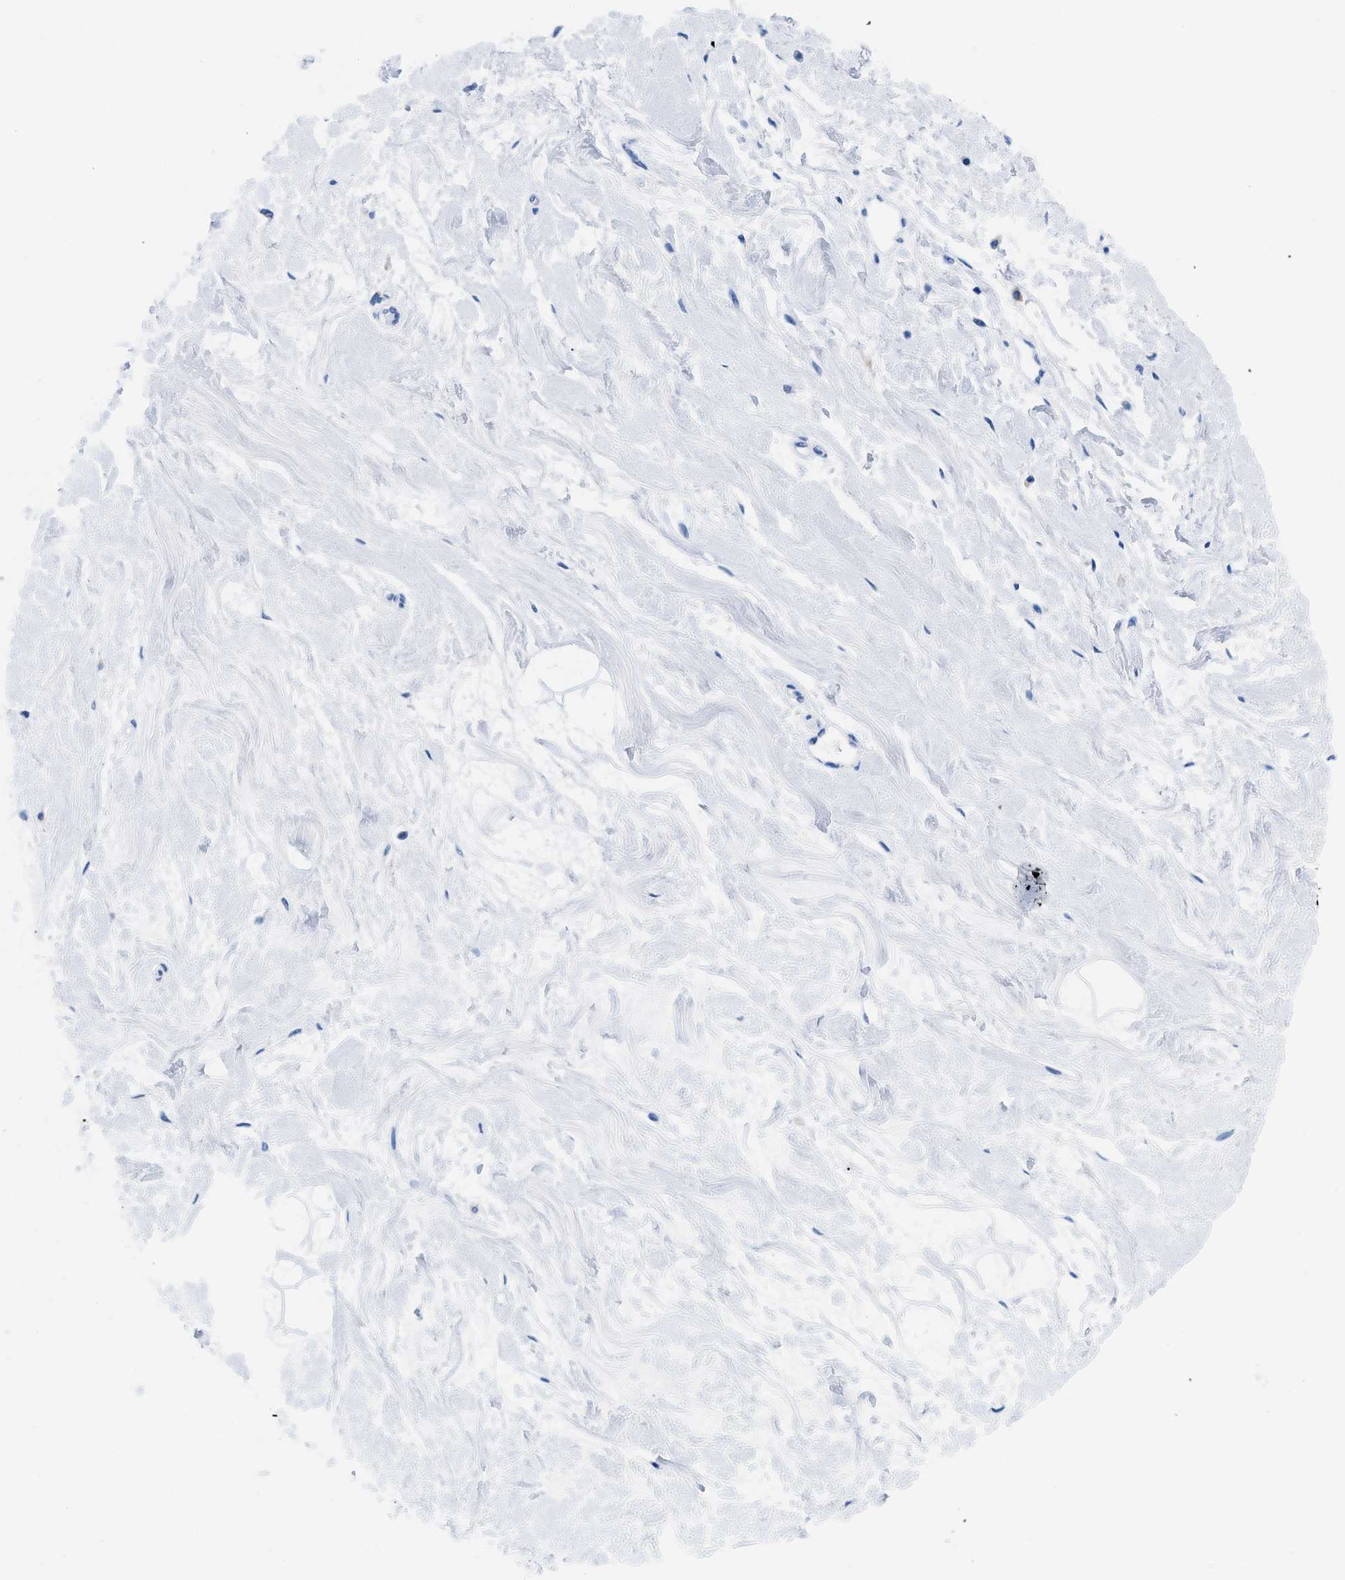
{"staining": {"intensity": "negative", "quantity": "none", "location": "none"}, "tissue": "breast", "cell_type": "Adipocytes", "image_type": "normal", "snomed": [{"axis": "morphology", "description": "Normal tissue, NOS"}, {"axis": "morphology", "description": "Lobular carcinoma"}, {"axis": "topography", "description": "Breast"}], "caption": "Adipocytes show no significant staining in benign breast. Brightfield microscopy of IHC stained with DAB (brown) and hematoxylin (blue), captured at high magnification.", "gene": "CR1", "patient": {"sex": "female", "age": 59}}